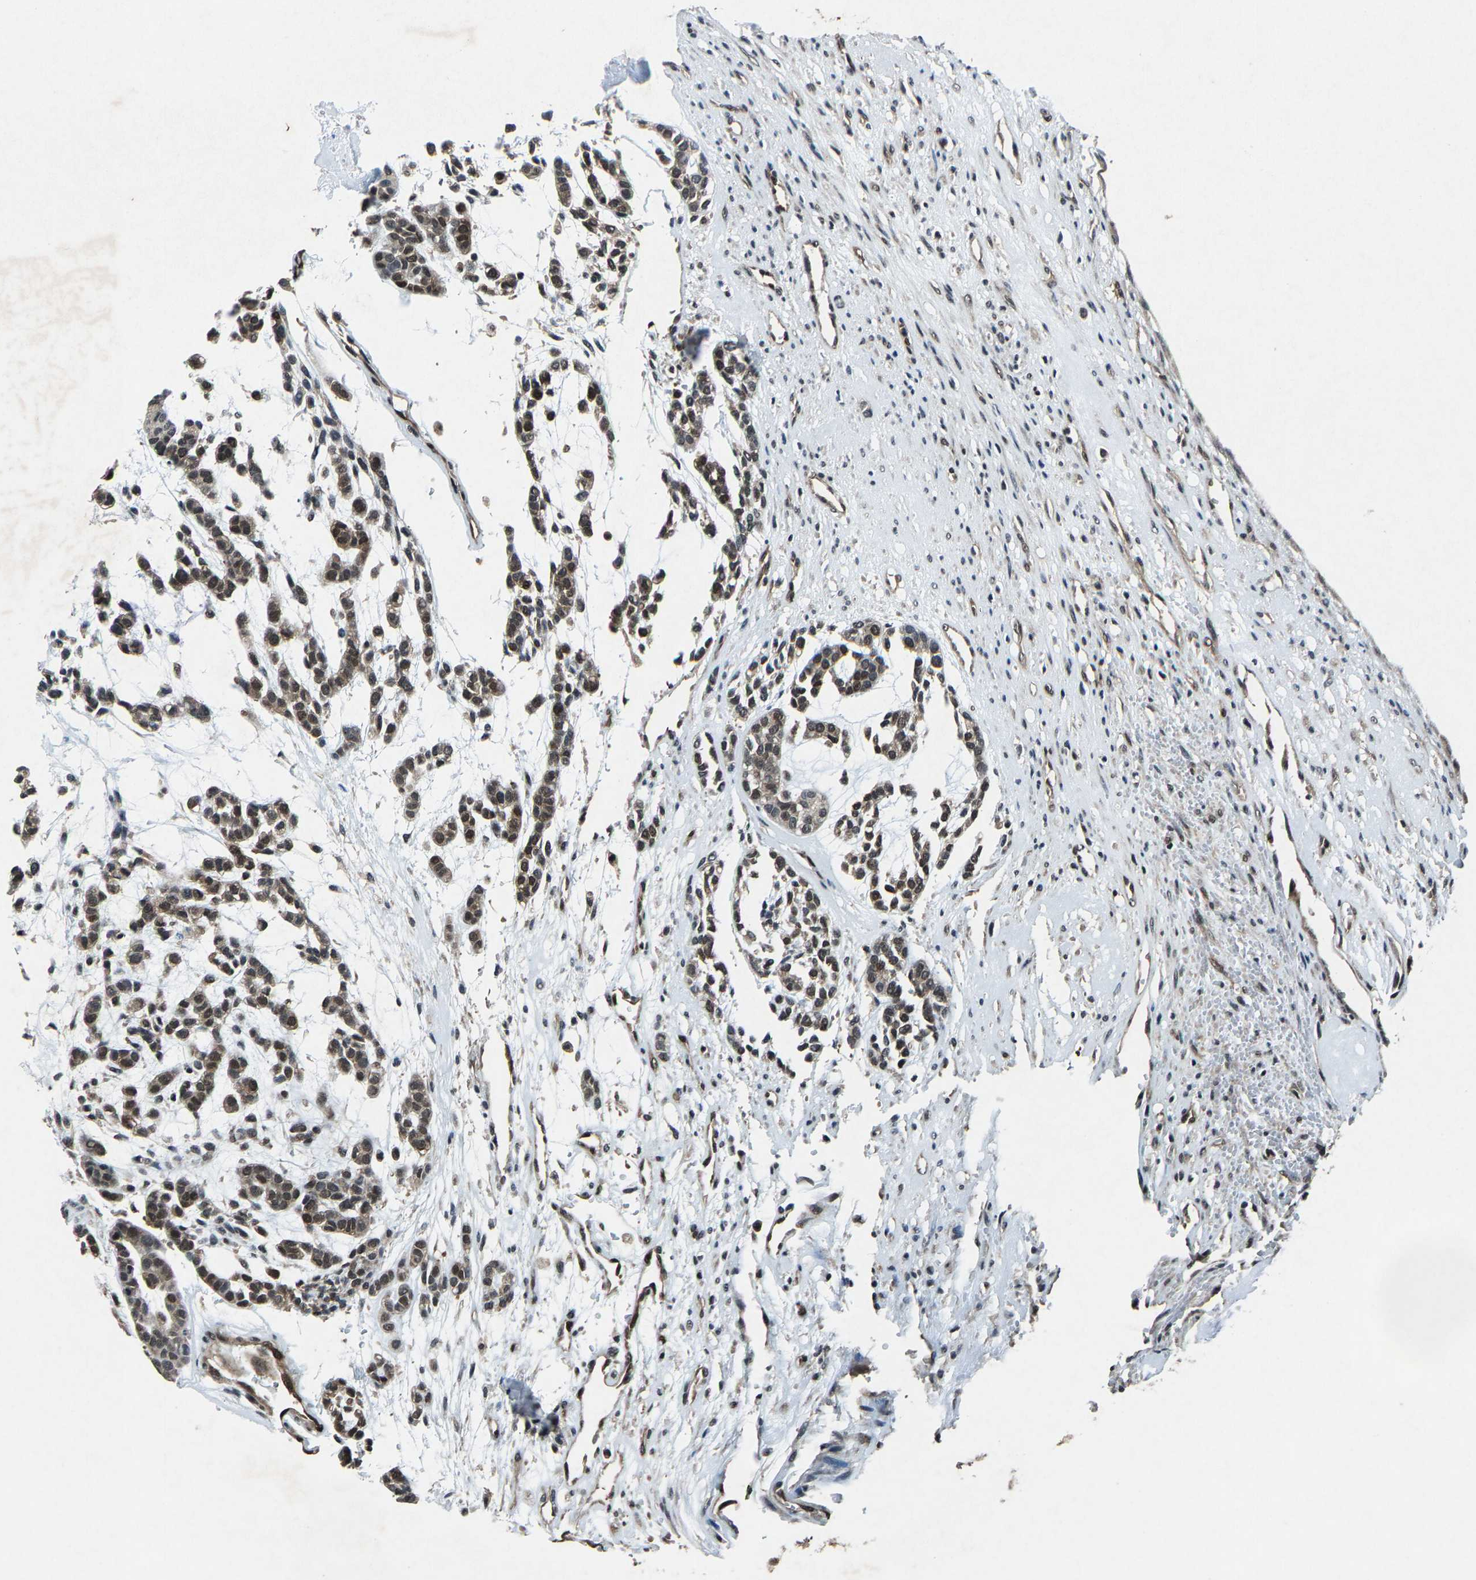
{"staining": {"intensity": "weak", "quantity": ">75%", "location": "cytoplasmic/membranous,nuclear"}, "tissue": "head and neck cancer", "cell_type": "Tumor cells", "image_type": "cancer", "snomed": [{"axis": "morphology", "description": "Adenocarcinoma, NOS"}, {"axis": "morphology", "description": "Adenoma, NOS"}, {"axis": "topography", "description": "Head-Neck"}], "caption": "Protein staining of head and neck cancer tissue demonstrates weak cytoplasmic/membranous and nuclear staining in about >75% of tumor cells. The staining was performed using DAB, with brown indicating positive protein expression. Nuclei are stained blue with hematoxylin.", "gene": "ATXN3", "patient": {"sex": "female", "age": 55}}